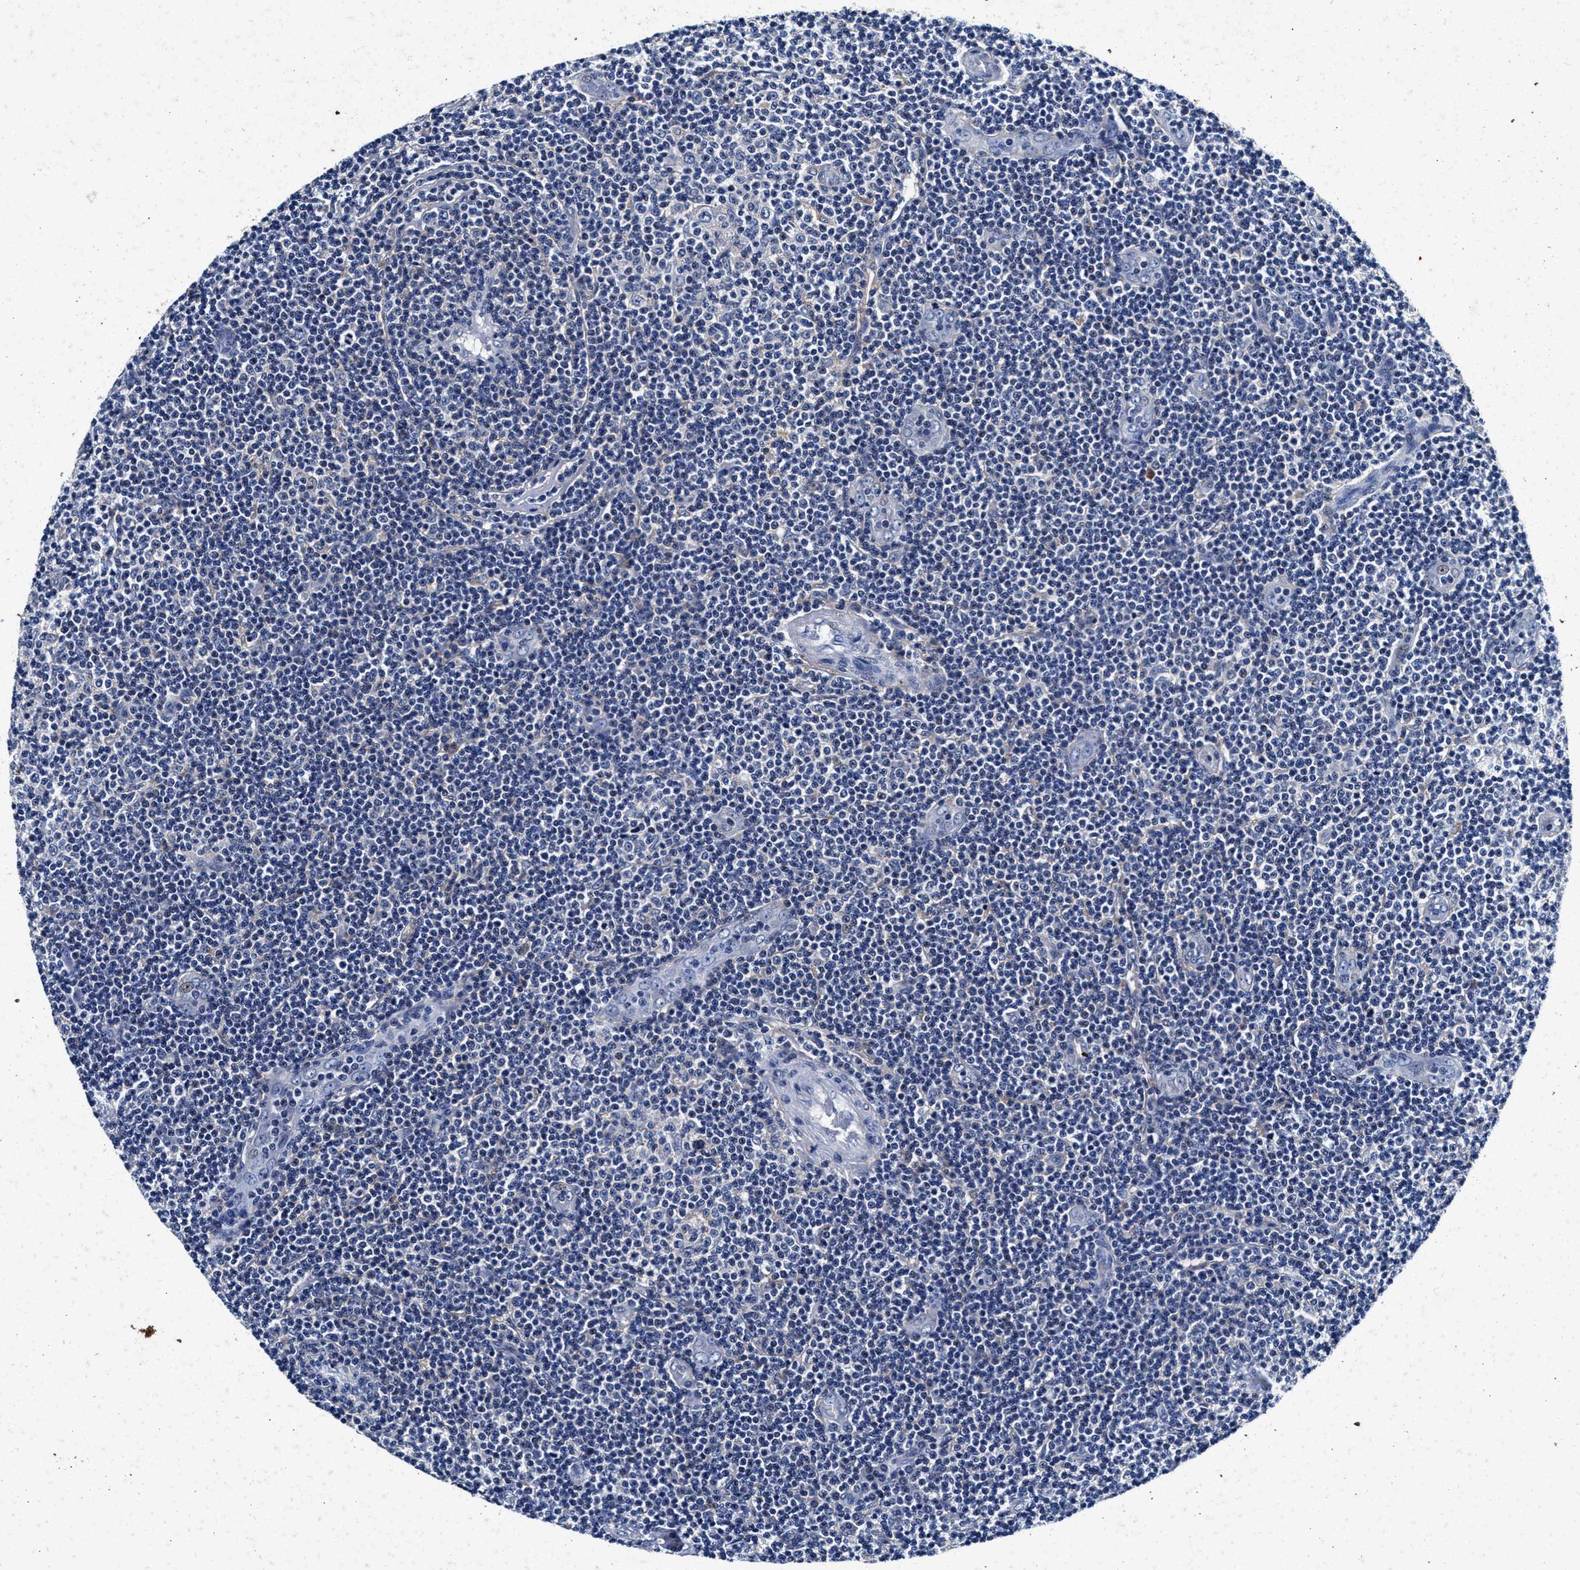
{"staining": {"intensity": "negative", "quantity": "none", "location": "none"}, "tissue": "lymphoma", "cell_type": "Tumor cells", "image_type": "cancer", "snomed": [{"axis": "morphology", "description": "Malignant lymphoma, non-Hodgkin's type, Low grade"}, {"axis": "topography", "description": "Lymph node"}], "caption": "The IHC histopathology image has no significant expression in tumor cells of low-grade malignant lymphoma, non-Hodgkin's type tissue.", "gene": "SLC8A1", "patient": {"sex": "male", "age": 83}}